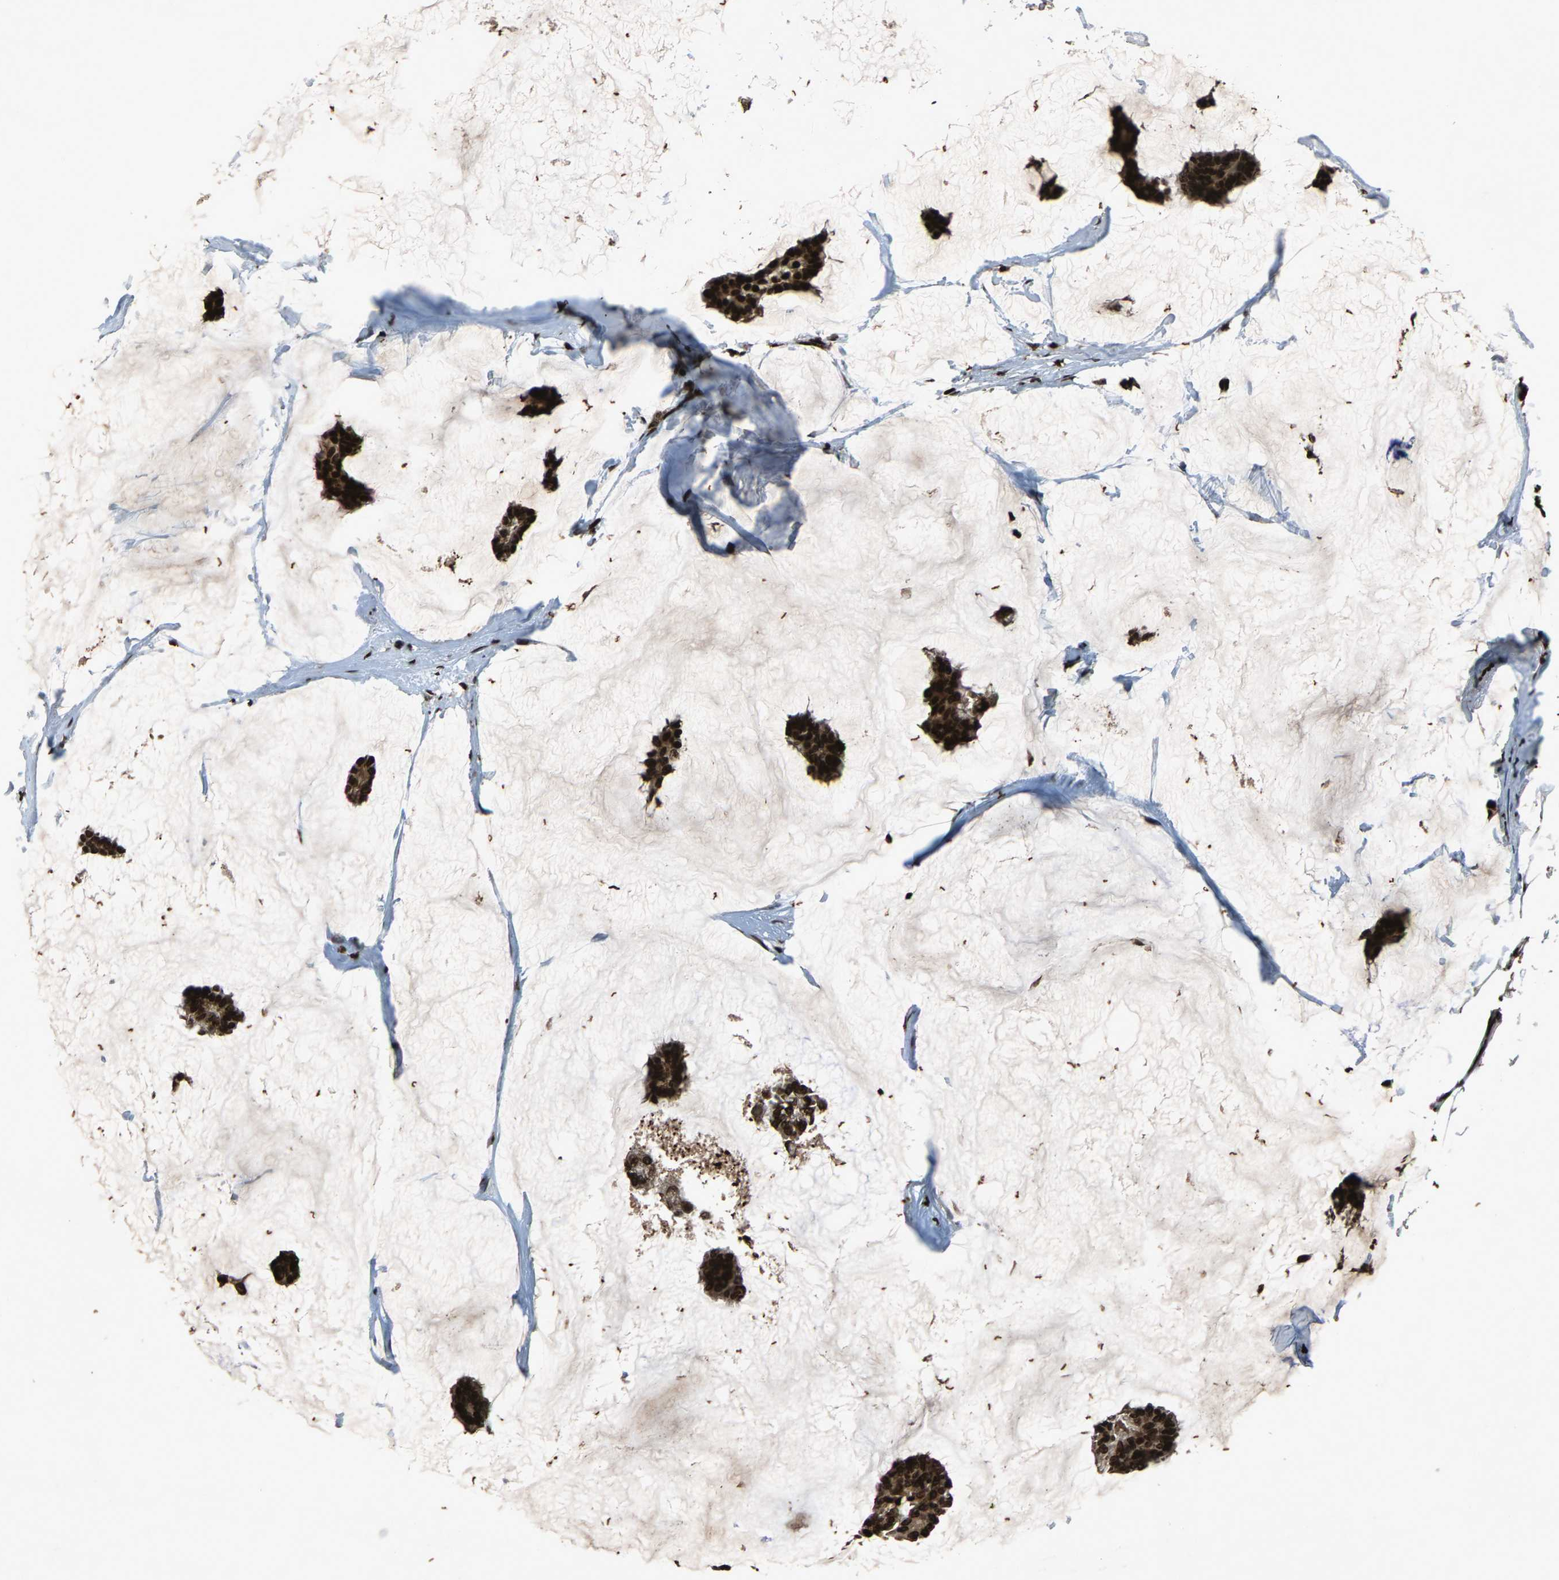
{"staining": {"intensity": "strong", "quantity": ">75%", "location": "cytoplasmic/membranous,nuclear"}, "tissue": "breast cancer", "cell_type": "Tumor cells", "image_type": "cancer", "snomed": [{"axis": "morphology", "description": "Duct carcinoma"}, {"axis": "topography", "description": "Breast"}], "caption": "Approximately >75% of tumor cells in breast cancer (invasive ductal carcinoma) show strong cytoplasmic/membranous and nuclear protein expression as visualized by brown immunohistochemical staining.", "gene": "H4C1", "patient": {"sex": "female", "age": 93}}